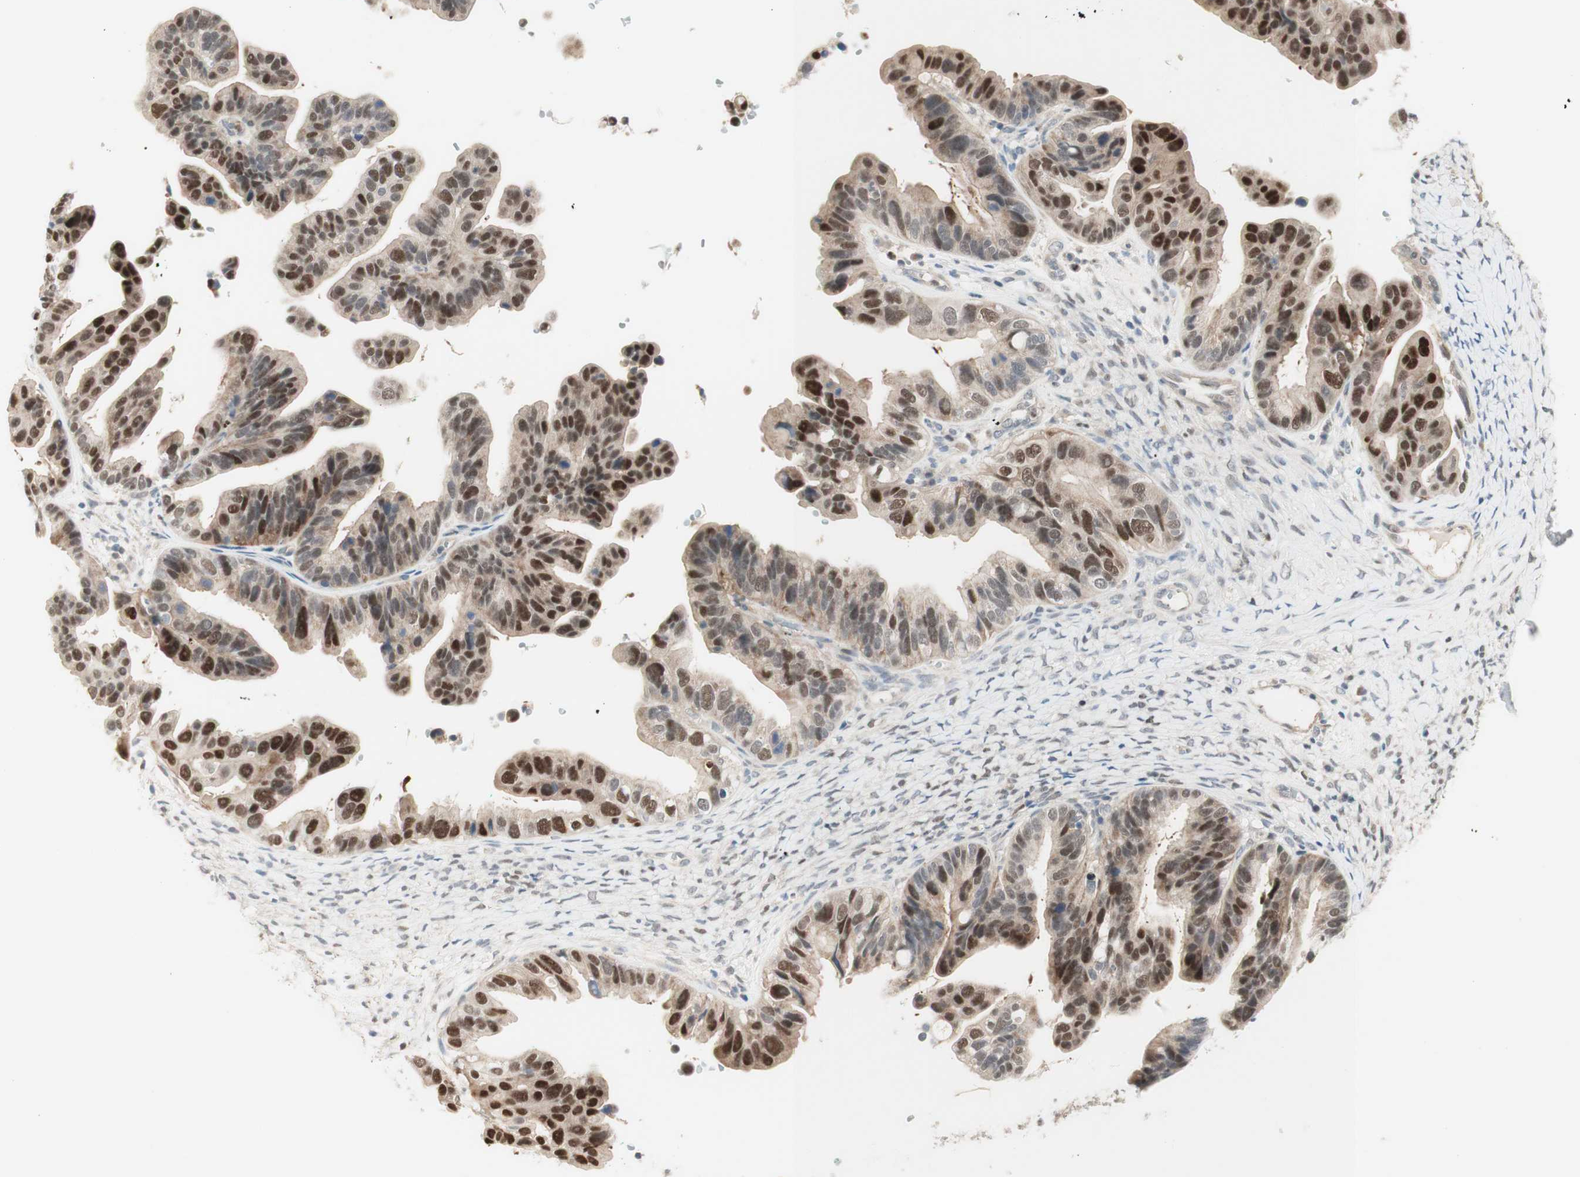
{"staining": {"intensity": "moderate", "quantity": "25%-75%", "location": "nuclear"}, "tissue": "ovarian cancer", "cell_type": "Tumor cells", "image_type": "cancer", "snomed": [{"axis": "morphology", "description": "Cystadenocarcinoma, serous, NOS"}, {"axis": "topography", "description": "Ovary"}], "caption": "This image demonstrates serous cystadenocarcinoma (ovarian) stained with immunohistochemistry to label a protein in brown. The nuclear of tumor cells show moderate positivity for the protein. Nuclei are counter-stained blue.", "gene": "RFNG", "patient": {"sex": "female", "age": 56}}